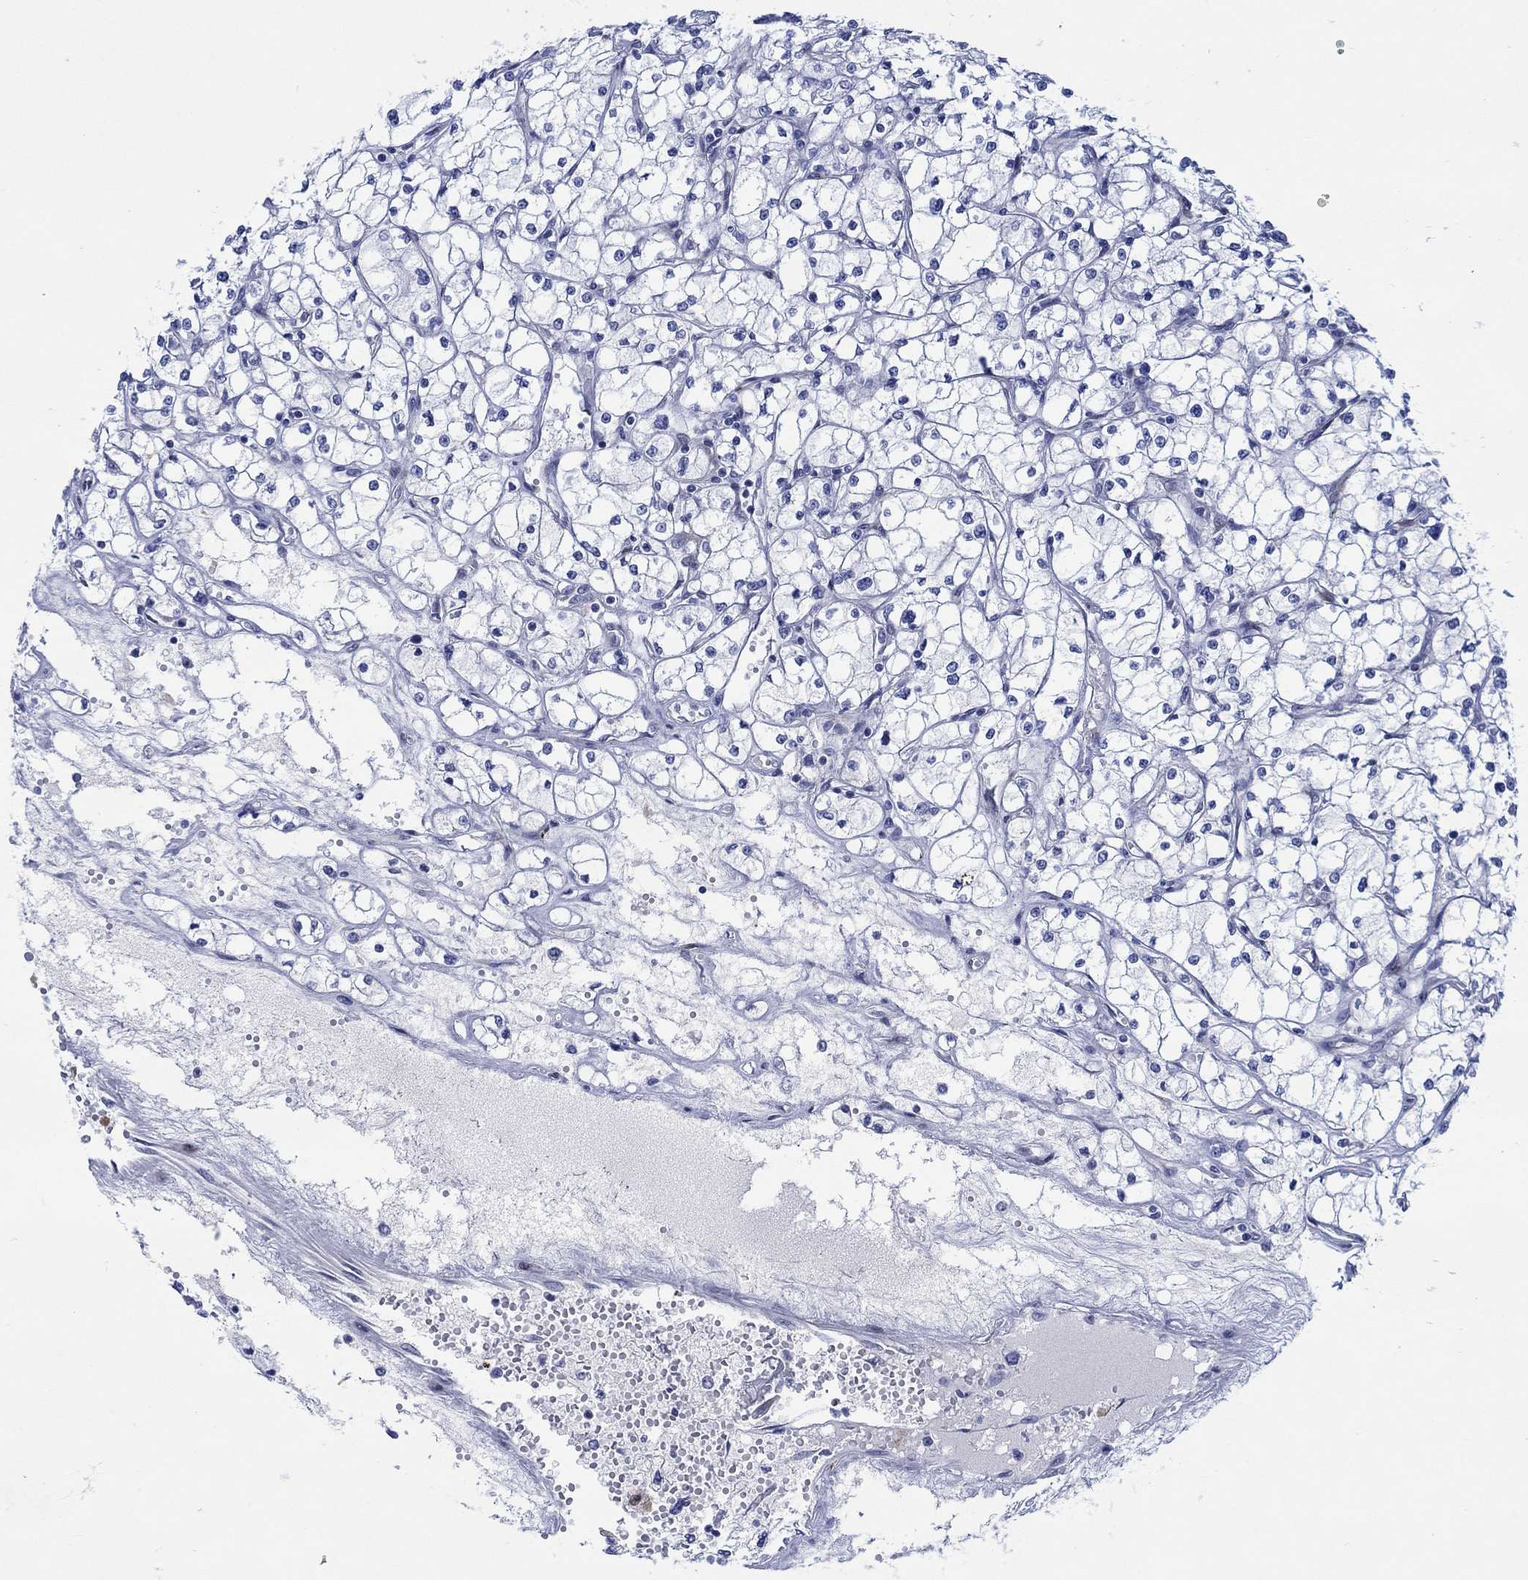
{"staining": {"intensity": "negative", "quantity": "none", "location": "none"}, "tissue": "renal cancer", "cell_type": "Tumor cells", "image_type": "cancer", "snomed": [{"axis": "morphology", "description": "Adenocarcinoma, NOS"}, {"axis": "topography", "description": "Kidney"}], "caption": "Immunohistochemistry (IHC) histopathology image of human renal cancer stained for a protein (brown), which shows no expression in tumor cells.", "gene": "KSR2", "patient": {"sex": "male", "age": 67}}